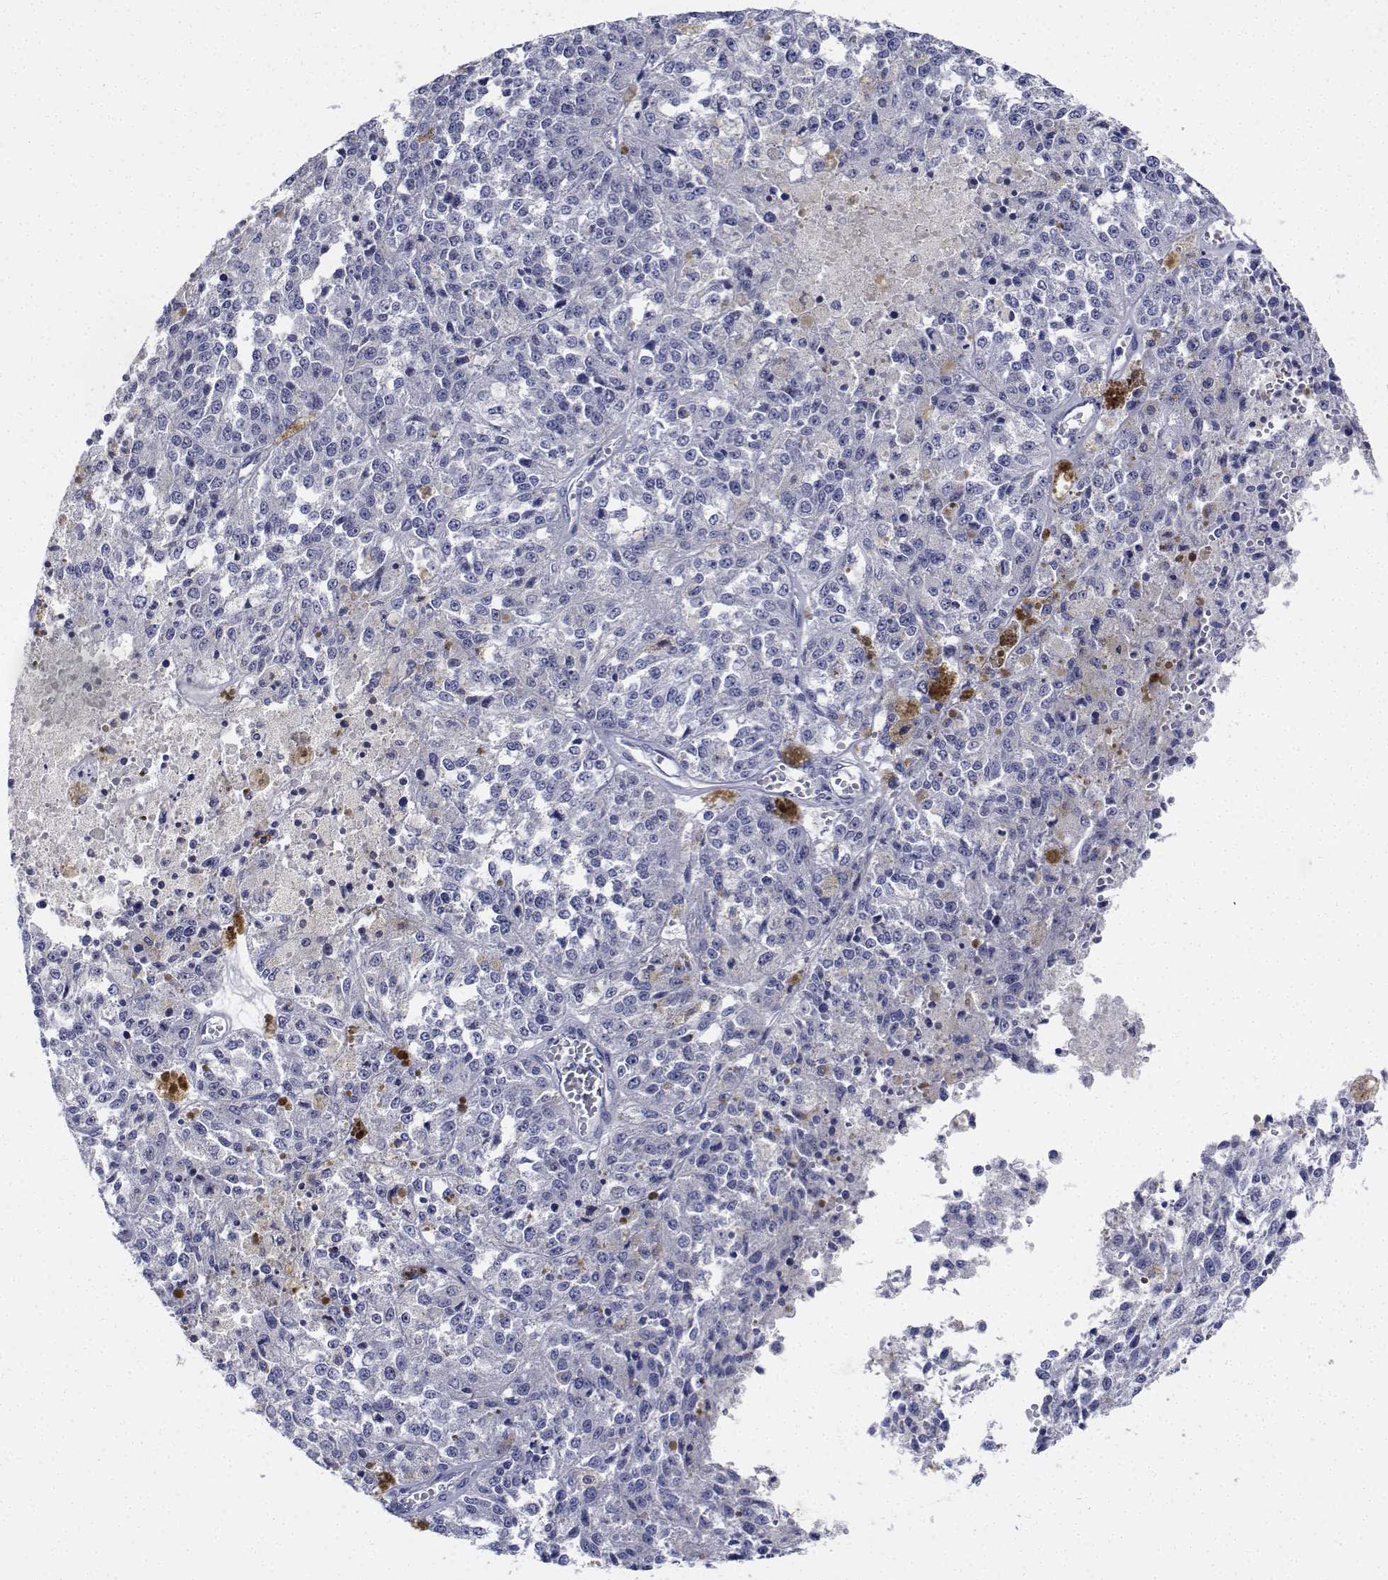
{"staining": {"intensity": "negative", "quantity": "none", "location": "none"}, "tissue": "melanoma", "cell_type": "Tumor cells", "image_type": "cancer", "snomed": [{"axis": "morphology", "description": "Malignant melanoma, Metastatic site"}, {"axis": "topography", "description": "Lymph node"}], "caption": "Tumor cells are negative for brown protein staining in malignant melanoma (metastatic site).", "gene": "PLXNA4", "patient": {"sex": "female", "age": 64}}